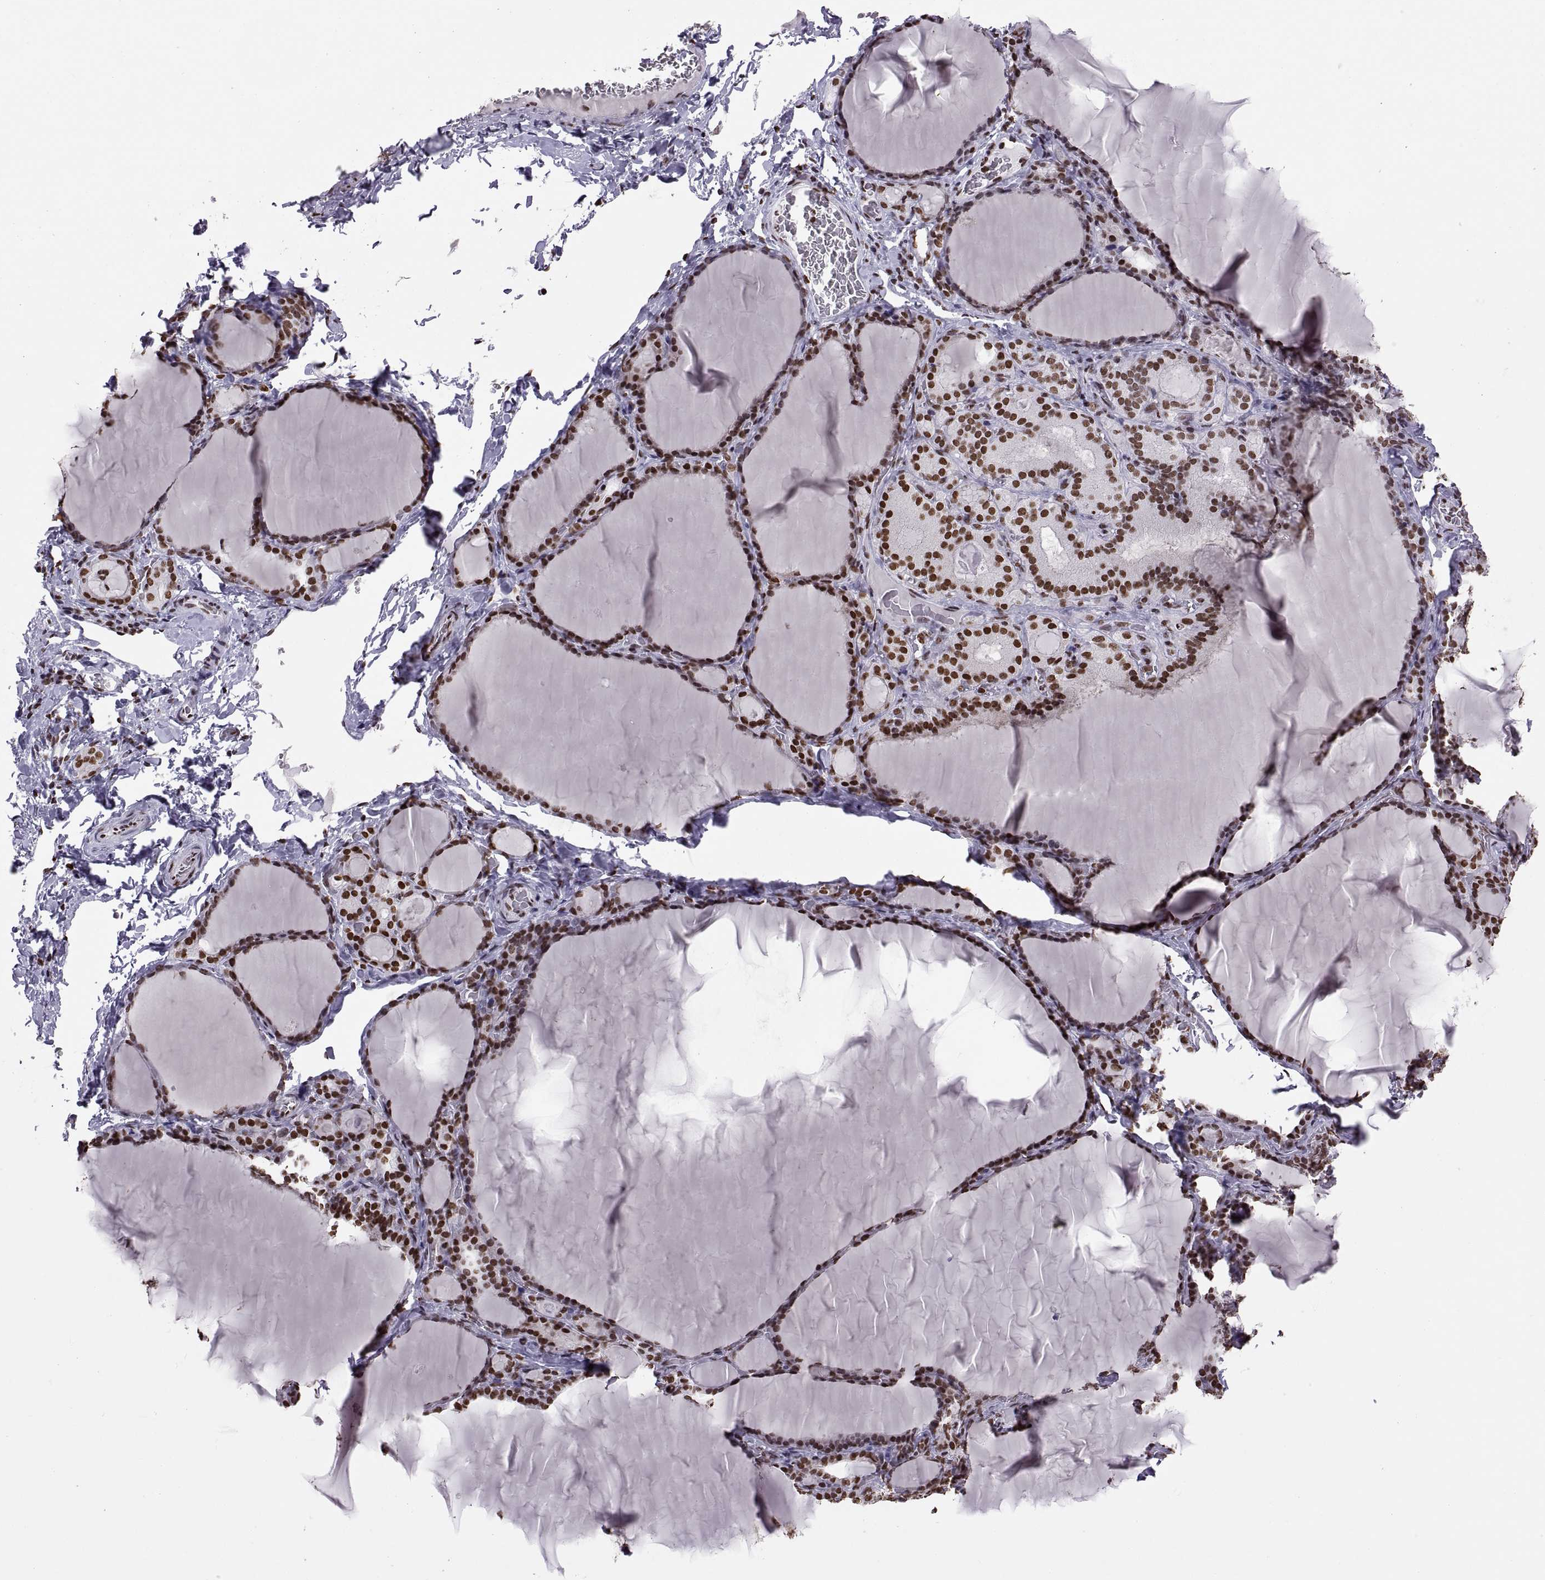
{"staining": {"intensity": "strong", "quantity": ">75%", "location": "nuclear"}, "tissue": "thyroid gland", "cell_type": "Glandular cells", "image_type": "normal", "snomed": [{"axis": "morphology", "description": "Normal tissue, NOS"}, {"axis": "morphology", "description": "Hyperplasia, NOS"}, {"axis": "topography", "description": "Thyroid gland"}], "caption": "High-magnification brightfield microscopy of unremarkable thyroid gland stained with DAB (3,3'-diaminobenzidine) (brown) and counterstained with hematoxylin (blue). glandular cells exhibit strong nuclear positivity is identified in about>75% of cells.", "gene": "SNAI1", "patient": {"sex": "female", "age": 27}}